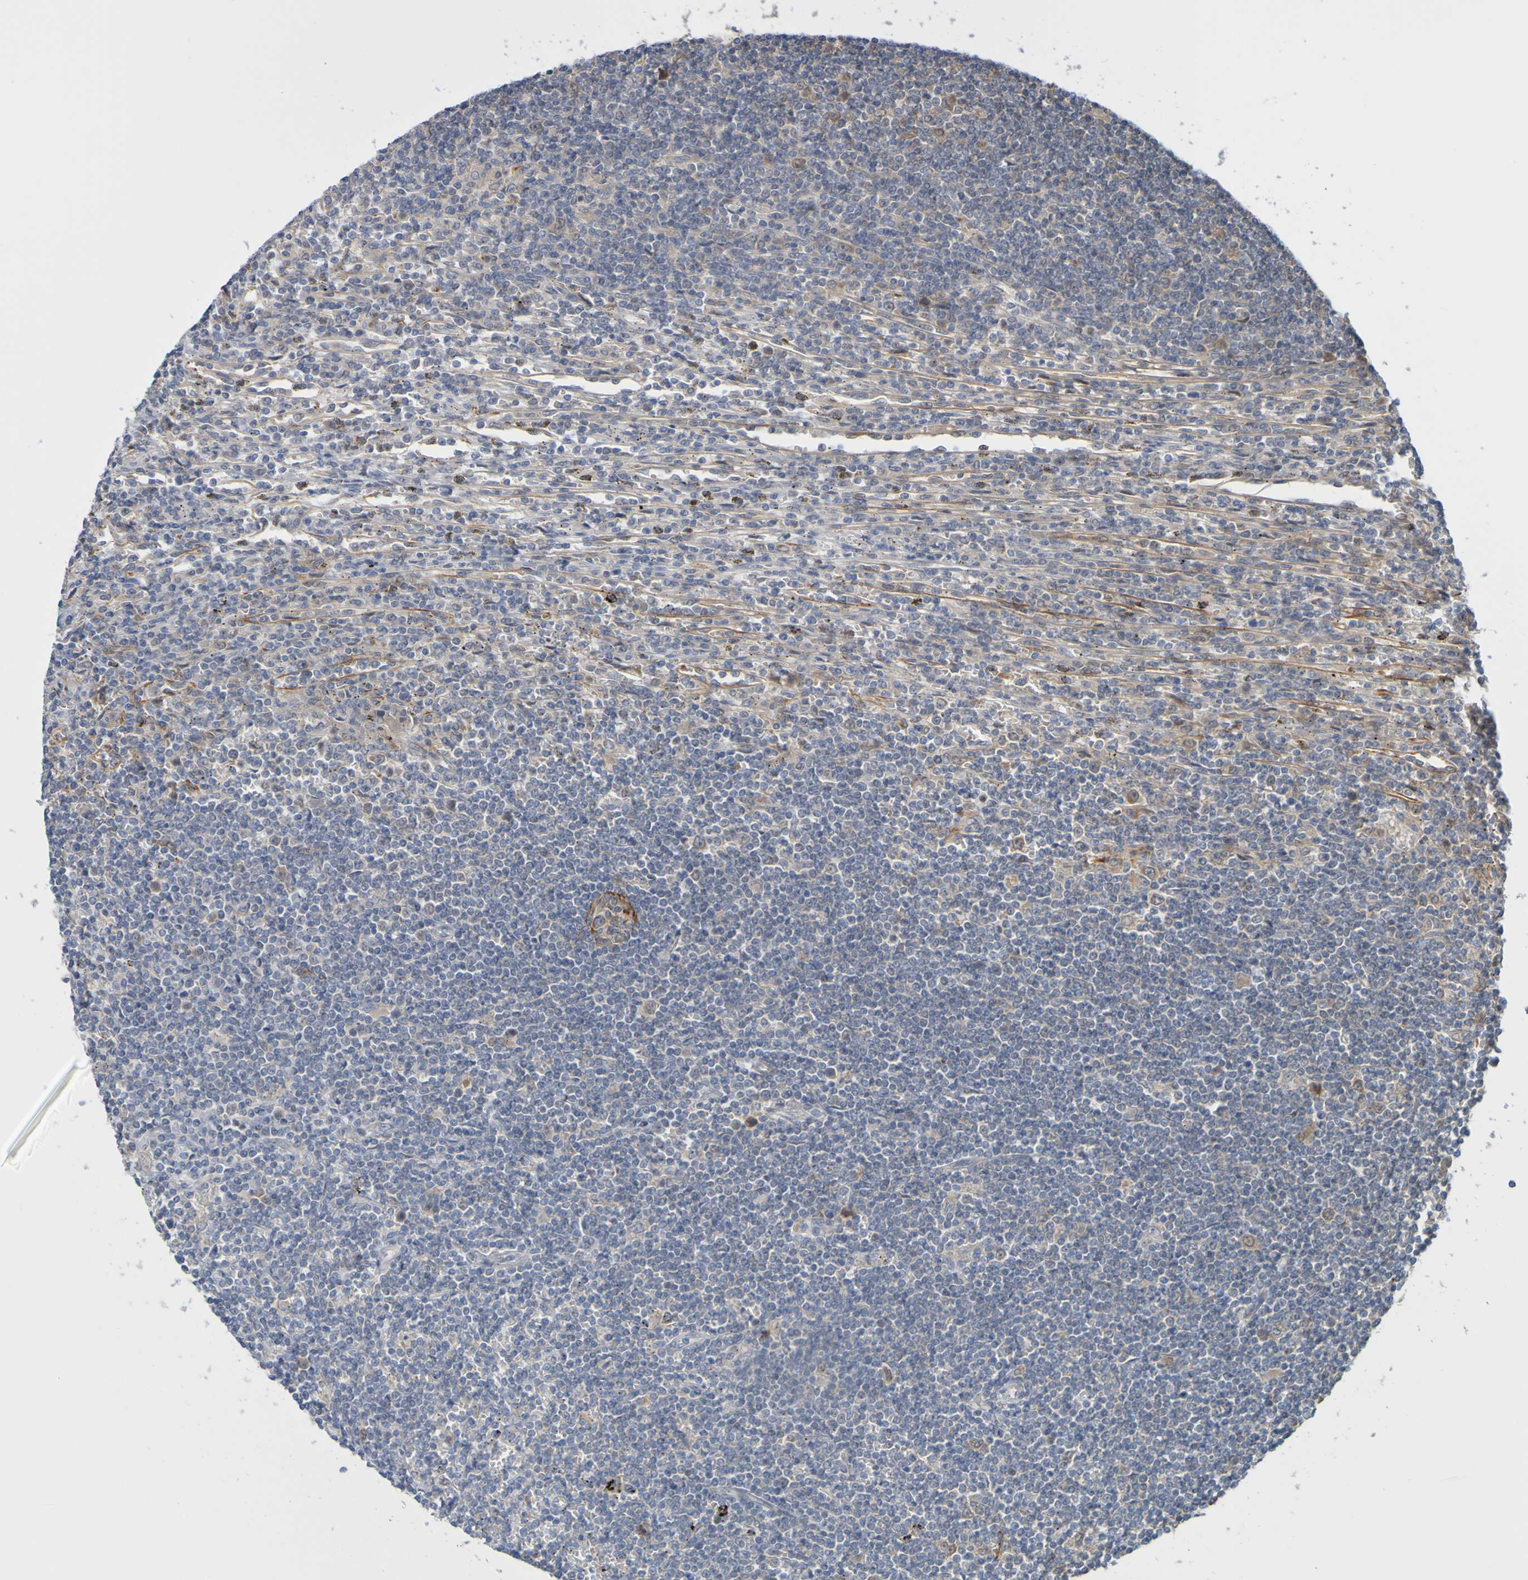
{"staining": {"intensity": "strong", "quantity": "<25%", "location": "cytoplasmic/membranous"}, "tissue": "lymphoma", "cell_type": "Tumor cells", "image_type": "cancer", "snomed": [{"axis": "morphology", "description": "Malignant lymphoma, non-Hodgkin's type, Low grade"}, {"axis": "topography", "description": "Spleen"}], "caption": "Immunohistochemical staining of lymphoma reveals strong cytoplasmic/membranous protein staining in about <25% of tumor cells.", "gene": "NAV2", "patient": {"sex": "male", "age": 76}}